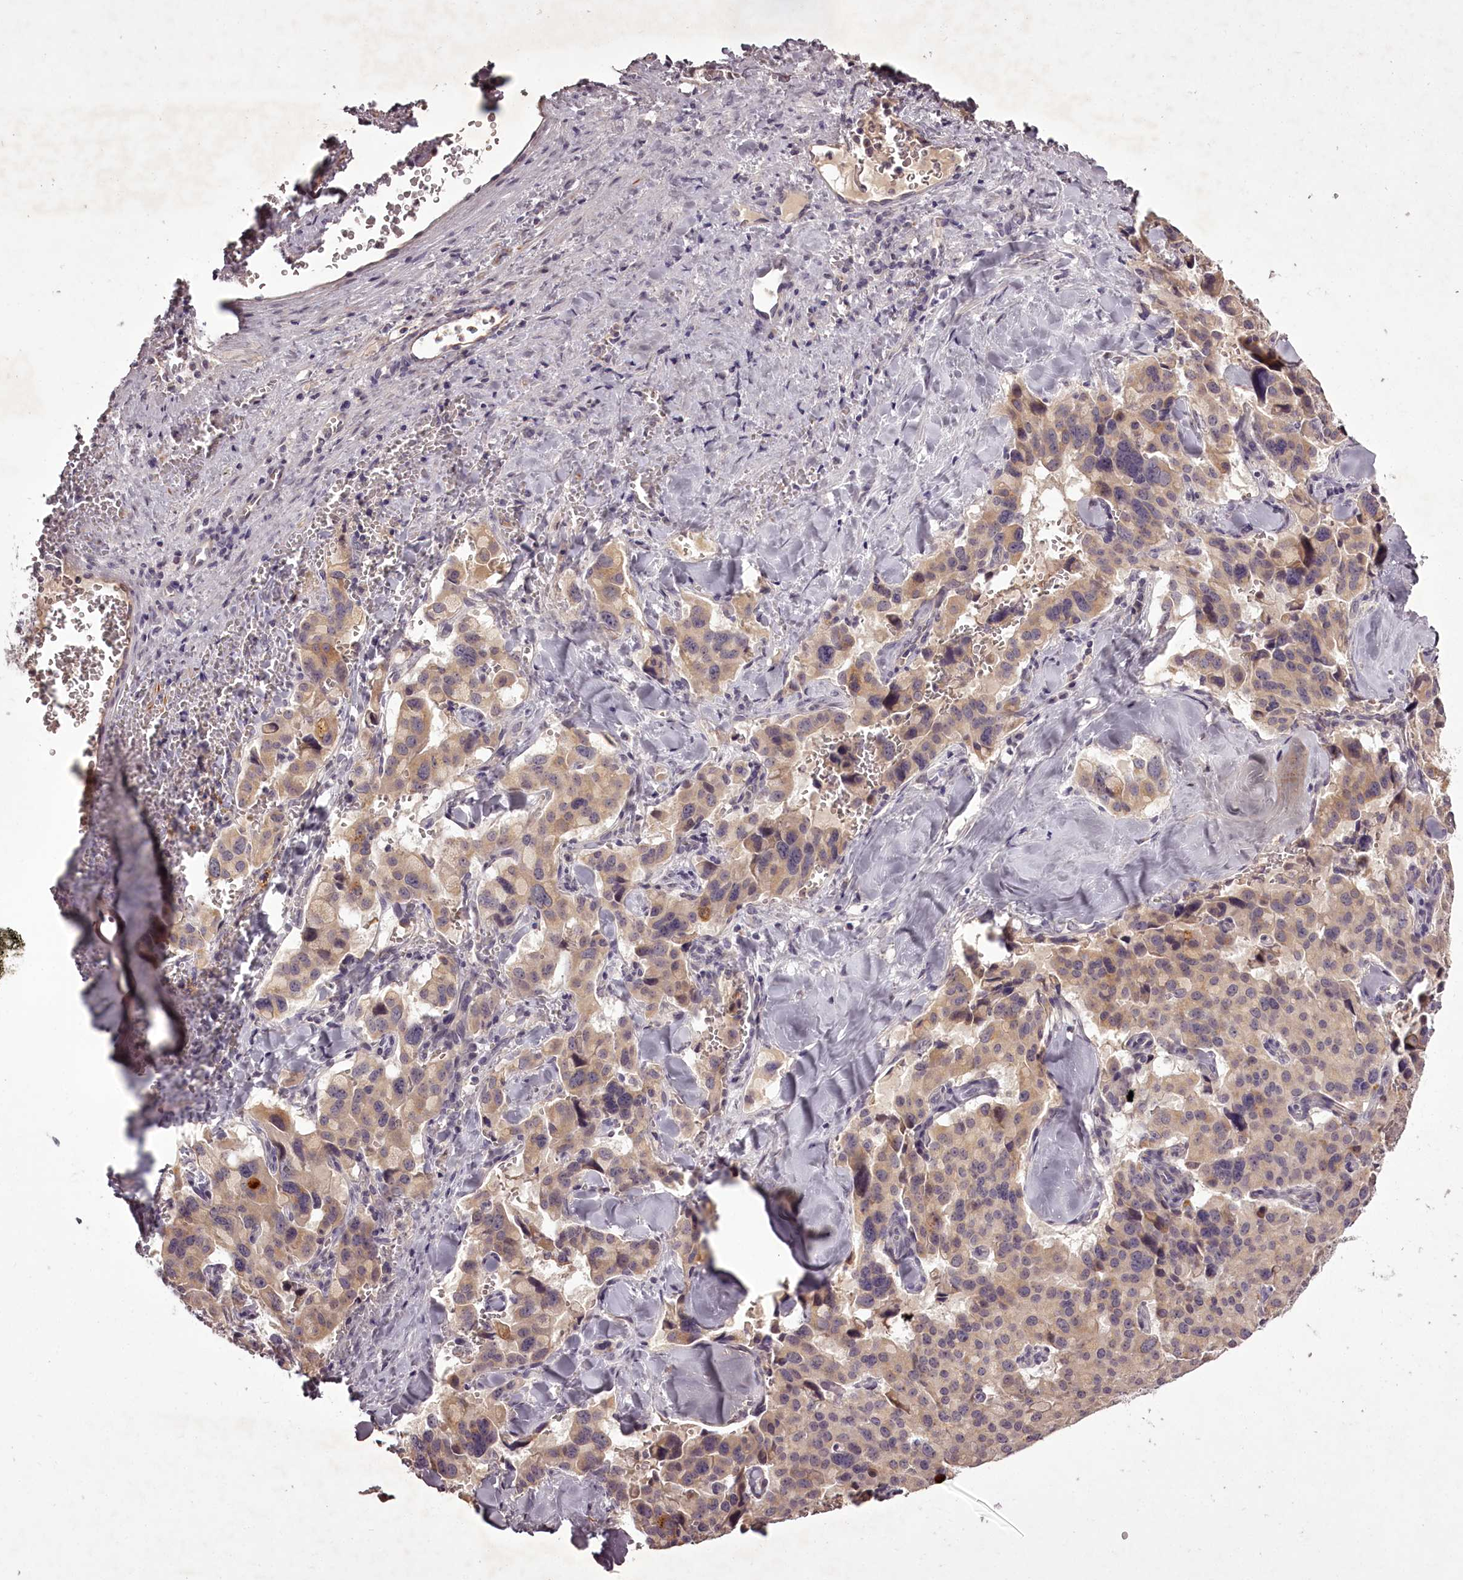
{"staining": {"intensity": "weak", "quantity": "25%-75%", "location": "cytoplasmic/membranous"}, "tissue": "pancreatic cancer", "cell_type": "Tumor cells", "image_type": "cancer", "snomed": [{"axis": "morphology", "description": "Adenocarcinoma, NOS"}, {"axis": "topography", "description": "Pancreas"}], "caption": "Protein staining shows weak cytoplasmic/membranous positivity in approximately 25%-75% of tumor cells in pancreatic adenocarcinoma.", "gene": "RBMXL2", "patient": {"sex": "male", "age": 65}}